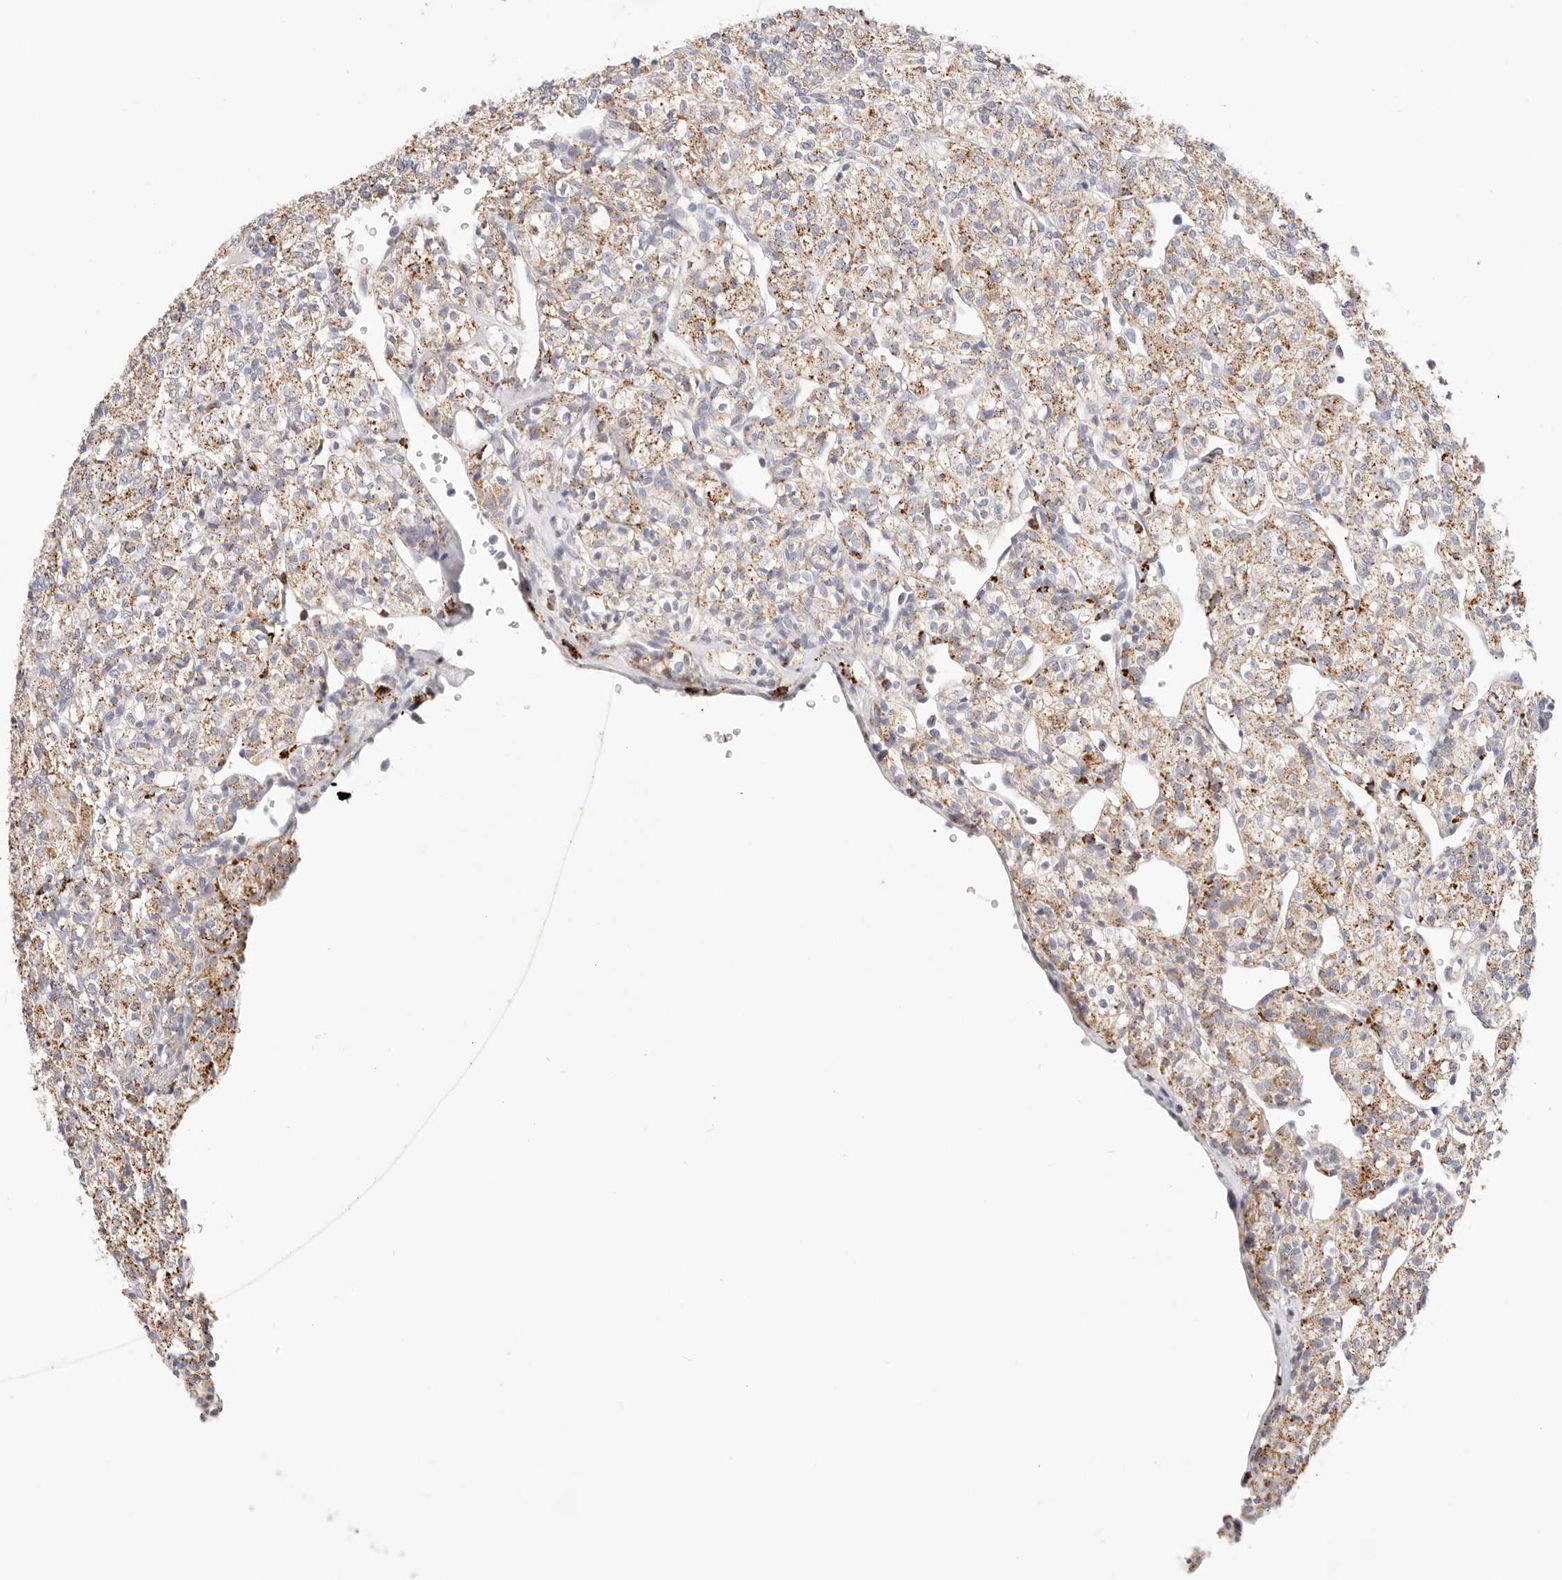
{"staining": {"intensity": "moderate", "quantity": "25%-75%", "location": "cytoplasmic/membranous"}, "tissue": "renal cancer", "cell_type": "Tumor cells", "image_type": "cancer", "snomed": [{"axis": "morphology", "description": "Adenocarcinoma, NOS"}, {"axis": "topography", "description": "Kidney"}], "caption": "Protein analysis of adenocarcinoma (renal) tissue demonstrates moderate cytoplasmic/membranous positivity in approximately 25%-75% of tumor cells. The protein is shown in brown color, while the nuclei are stained blue.", "gene": "STKLD1", "patient": {"sex": "male", "age": 77}}